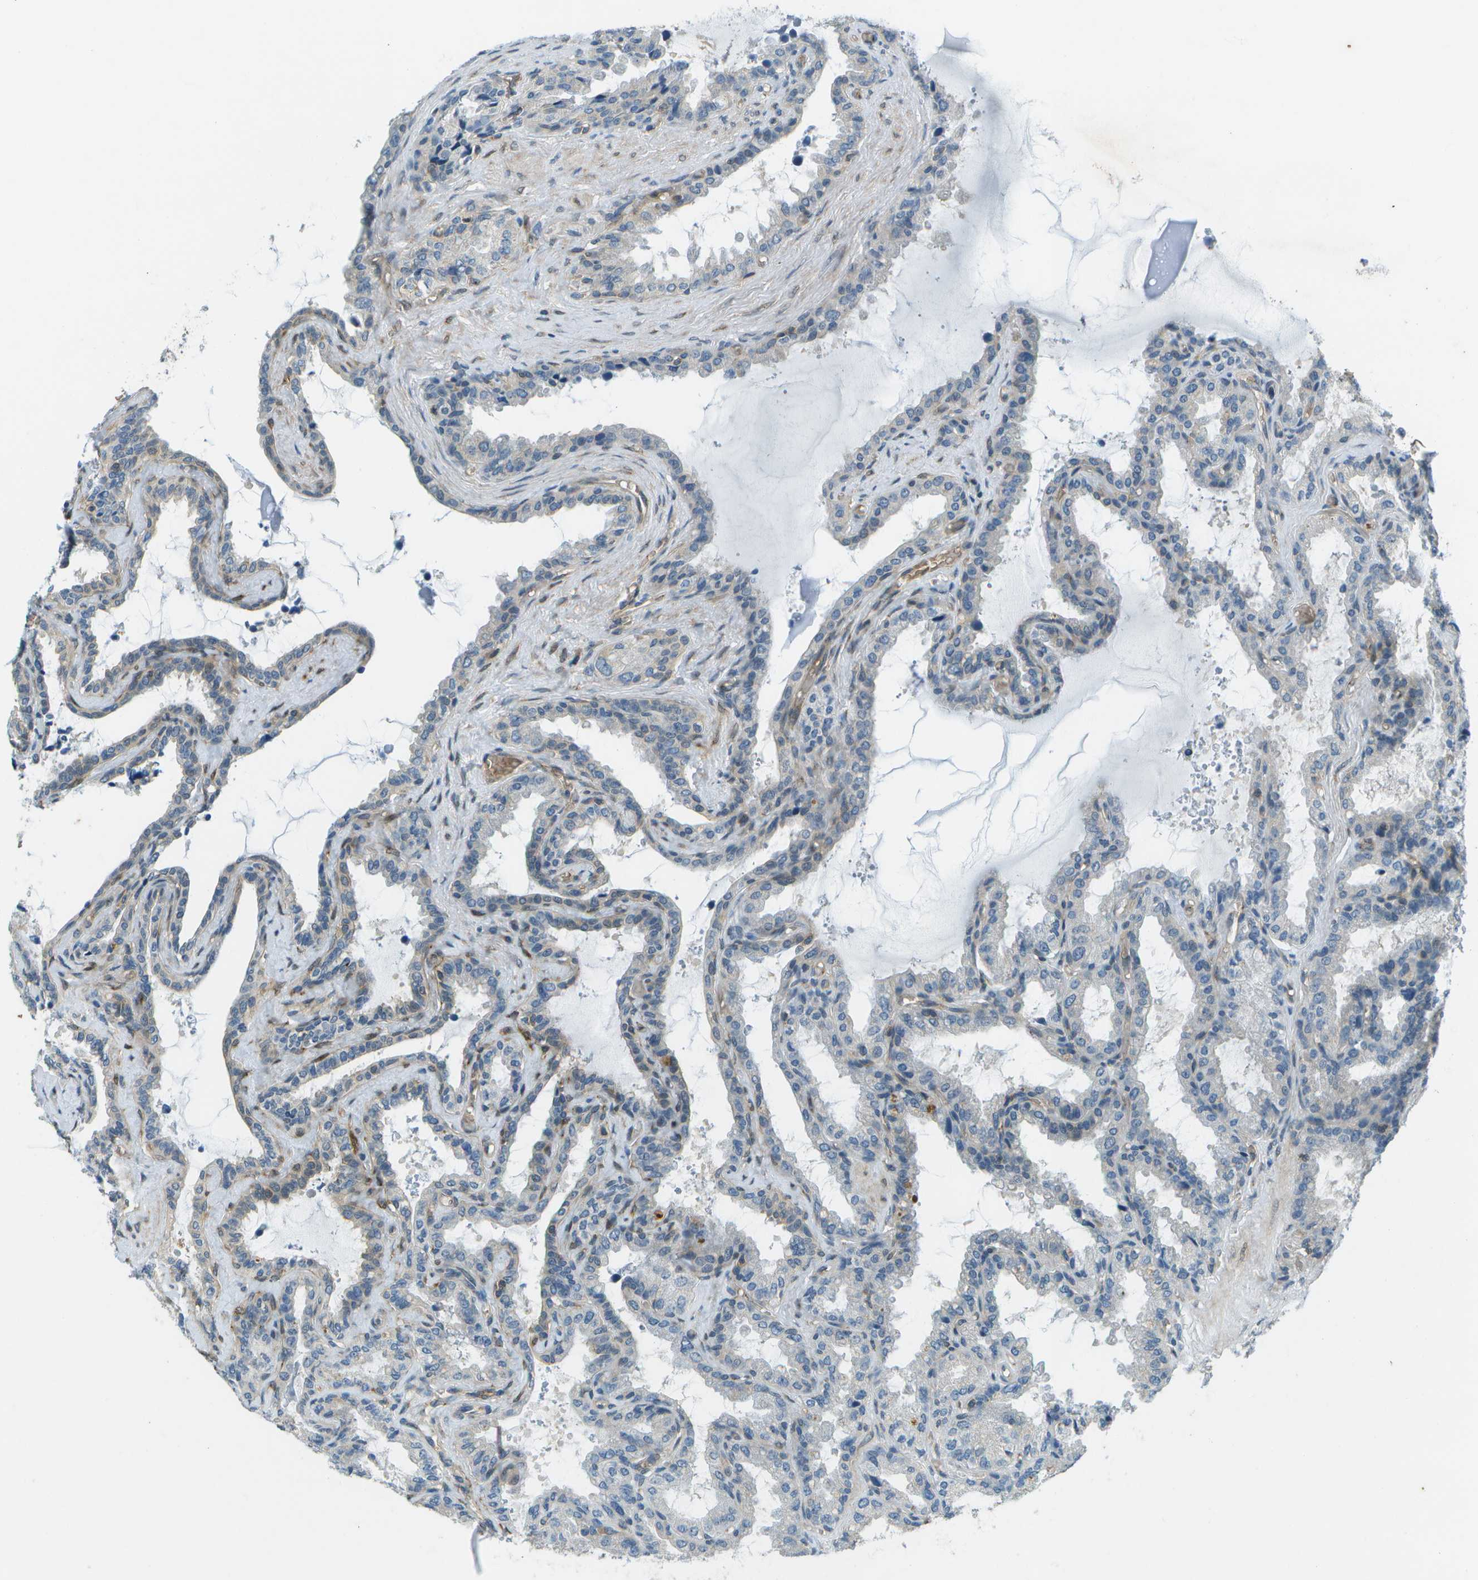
{"staining": {"intensity": "negative", "quantity": "none", "location": "none"}, "tissue": "seminal vesicle", "cell_type": "Glandular cells", "image_type": "normal", "snomed": [{"axis": "morphology", "description": "Normal tissue, NOS"}, {"axis": "topography", "description": "Seminal veicle"}], "caption": "DAB immunohistochemical staining of normal human seminal vesicle reveals no significant positivity in glandular cells. (Brightfield microscopy of DAB (3,3'-diaminobenzidine) IHC at high magnification).", "gene": "CTIF", "patient": {"sex": "male", "age": 46}}